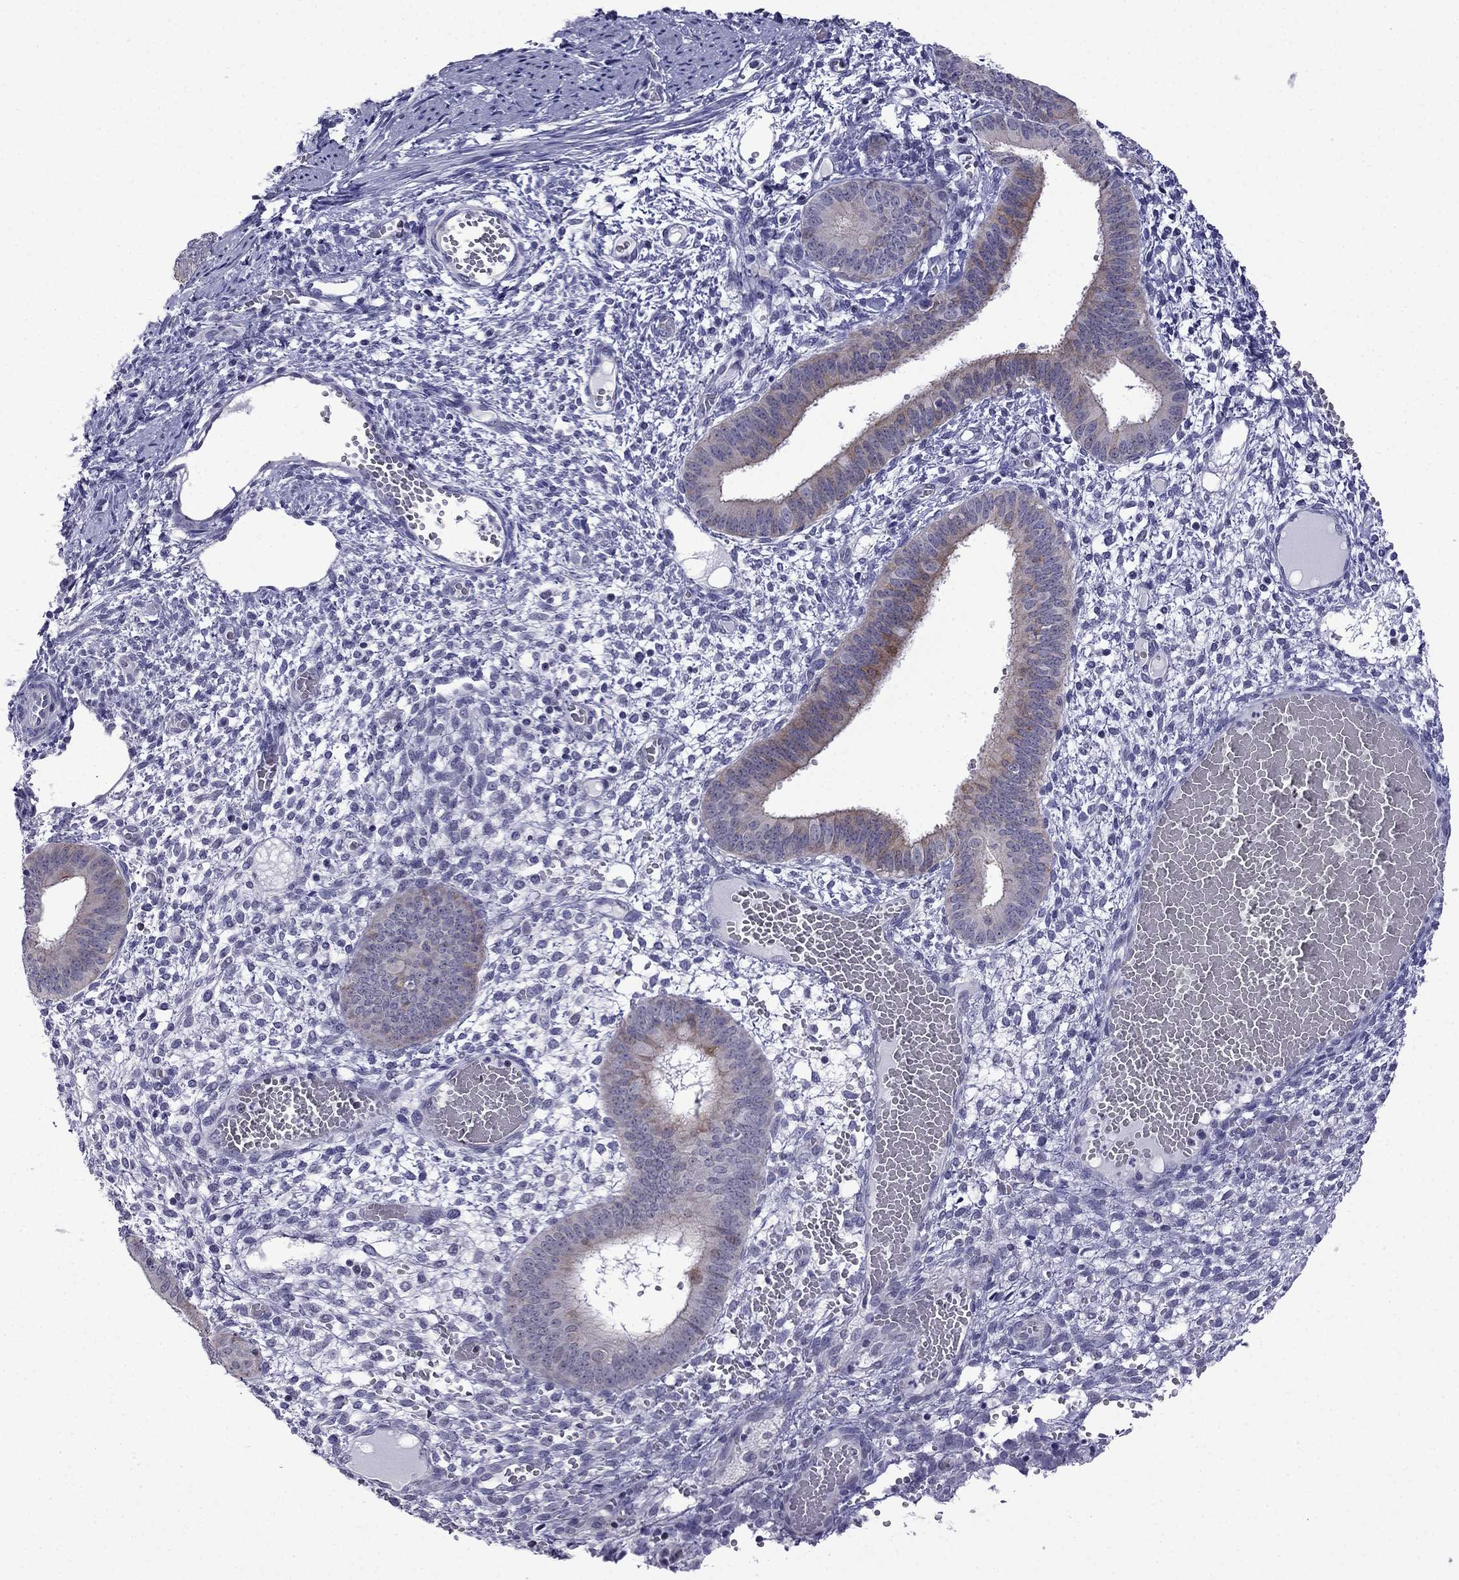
{"staining": {"intensity": "negative", "quantity": "none", "location": "none"}, "tissue": "endometrium", "cell_type": "Cells in endometrial stroma", "image_type": "normal", "snomed": [{"axis": "morphology", "description": "Normal tissue, NOS"}, {"axis": "topography", "description": "Endometrium"}], "caption": "This is a image of IHC staining of unremarkable endometrium, which shows no staining in cells in endometrial stroma.", "gene": "POM121L12", "patient": {"sex": "female", "age": 42}}